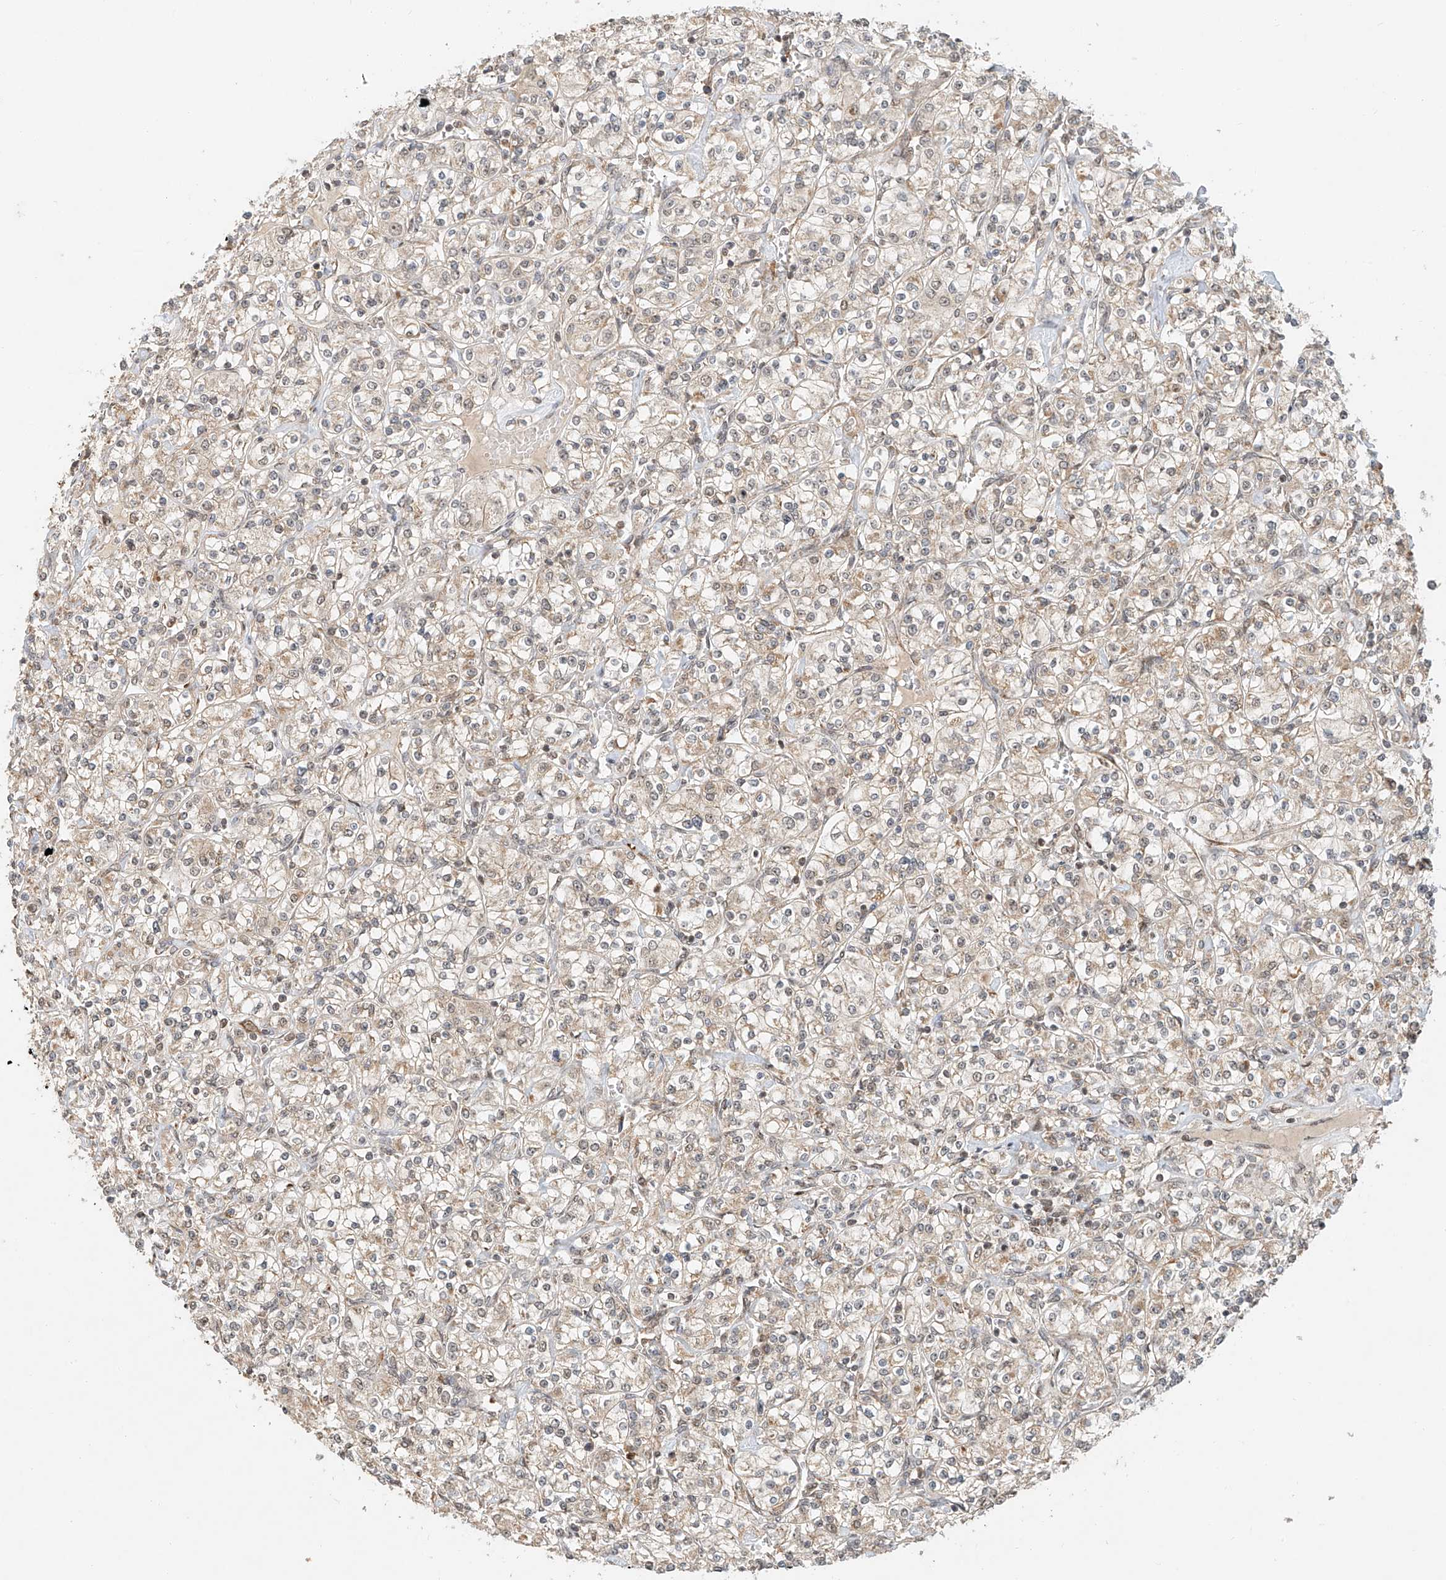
{"staining": {"intensity": "weak", "quantity": "25%-75%", "location": "cytoplasmic/membranous"}, "tissue": "renal cancer", "cell_type": "Tumor cells", "image_type": "cancer", "snomed": [{"axis": "morphology", "description": "Adenocarcinoma, NOS"}, {"axis": "topography", "description": "Kidney"}], "caption": "The immunohistochemical stain shows weak cytoplasmic/membranous expression in tumor cells of adenocarcinoma (renal) tissue.", "gene": "SYTL3", "patient": {"sex": "male", "age": 77}}